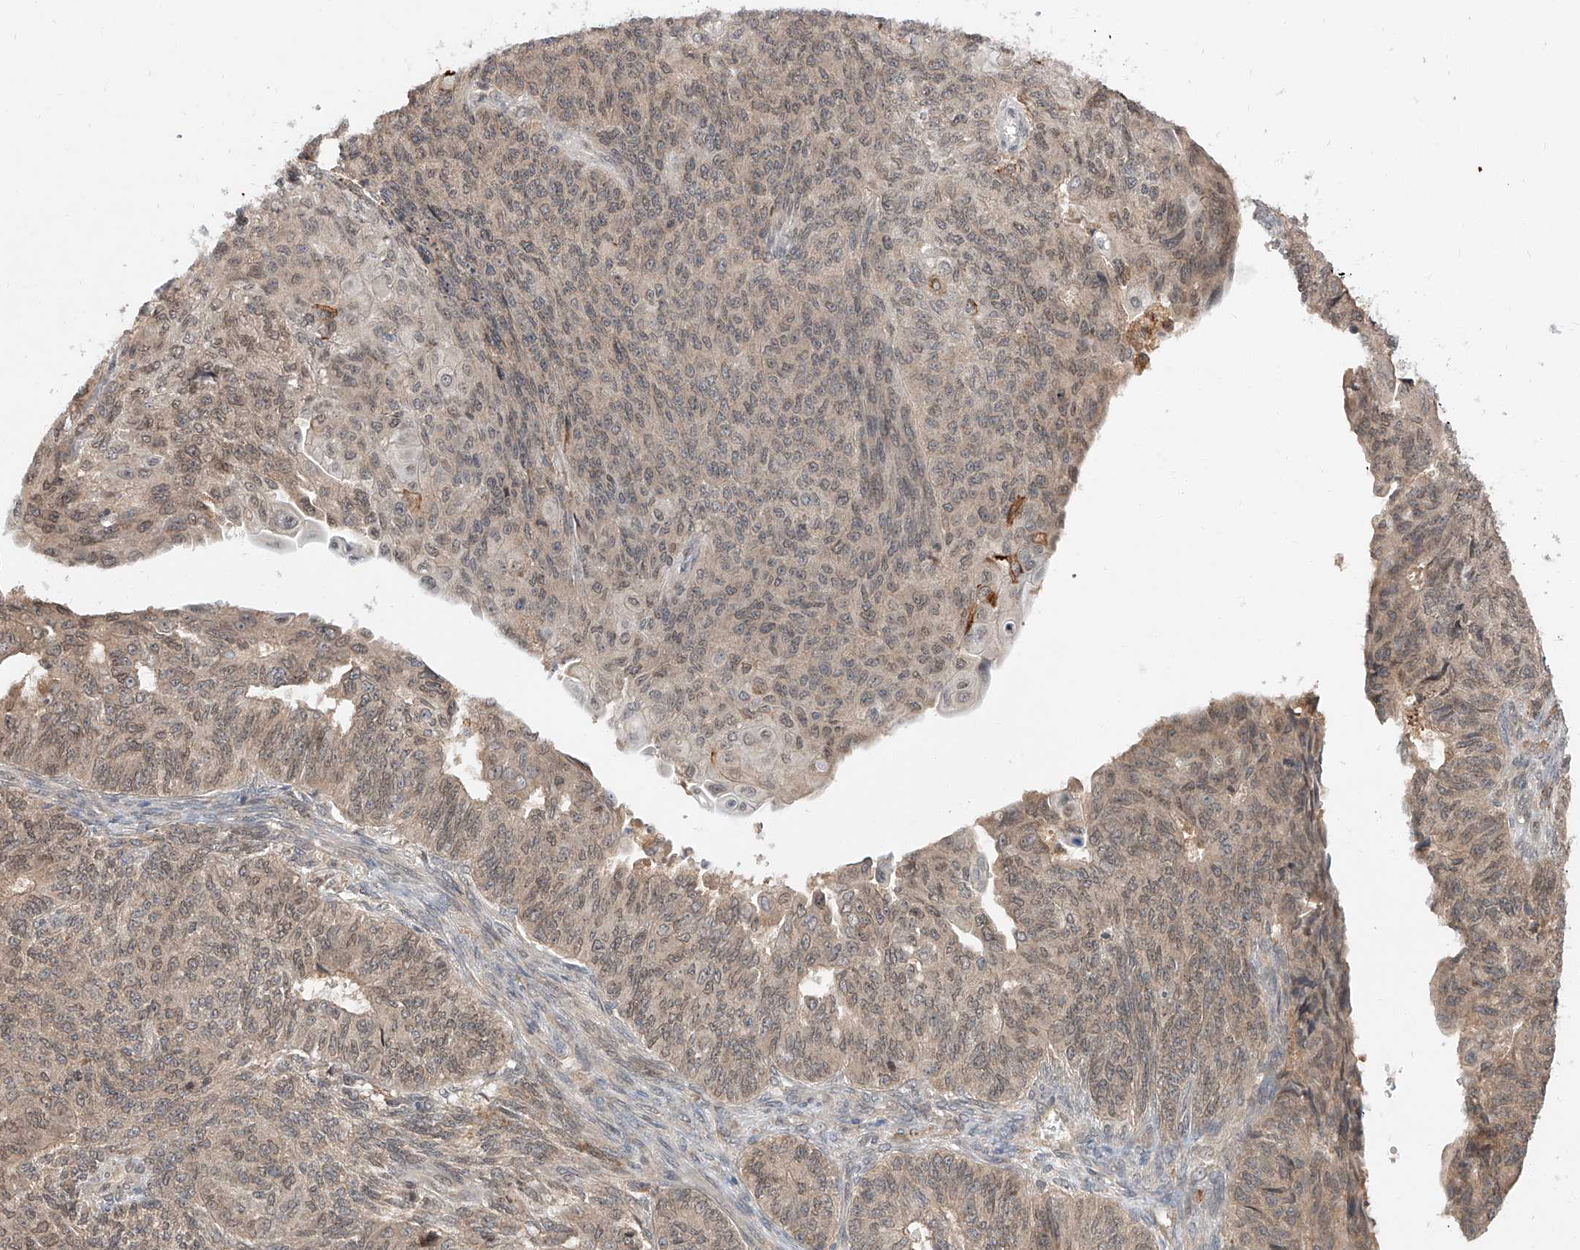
{"staining": {"intensity": "weak", "quantity": ">75%", "location": "cytoplasmic/membranous,nuclear"}, "tissue": "endometrial cancer", "cell_type": "Tumor cells", "image_type": "cancer", "snomed": [{"axis": "morphology", "description": "Adenocarcinoma, NOS"}, {"axis": "topography", "description": "Endometrium"}], "caption": "DAB (3,3'-diaminobenzidine) immunohistochemical staining of human adenocarcinoma (endometrial) exhibits weak cytoplasmic/membranous and nuclear protein staining in approximately >75% of tumor cells. Nuclei are stained in blue.", "gene": "DIRAS3", "patient": {"sex": "female", "age": 32}}